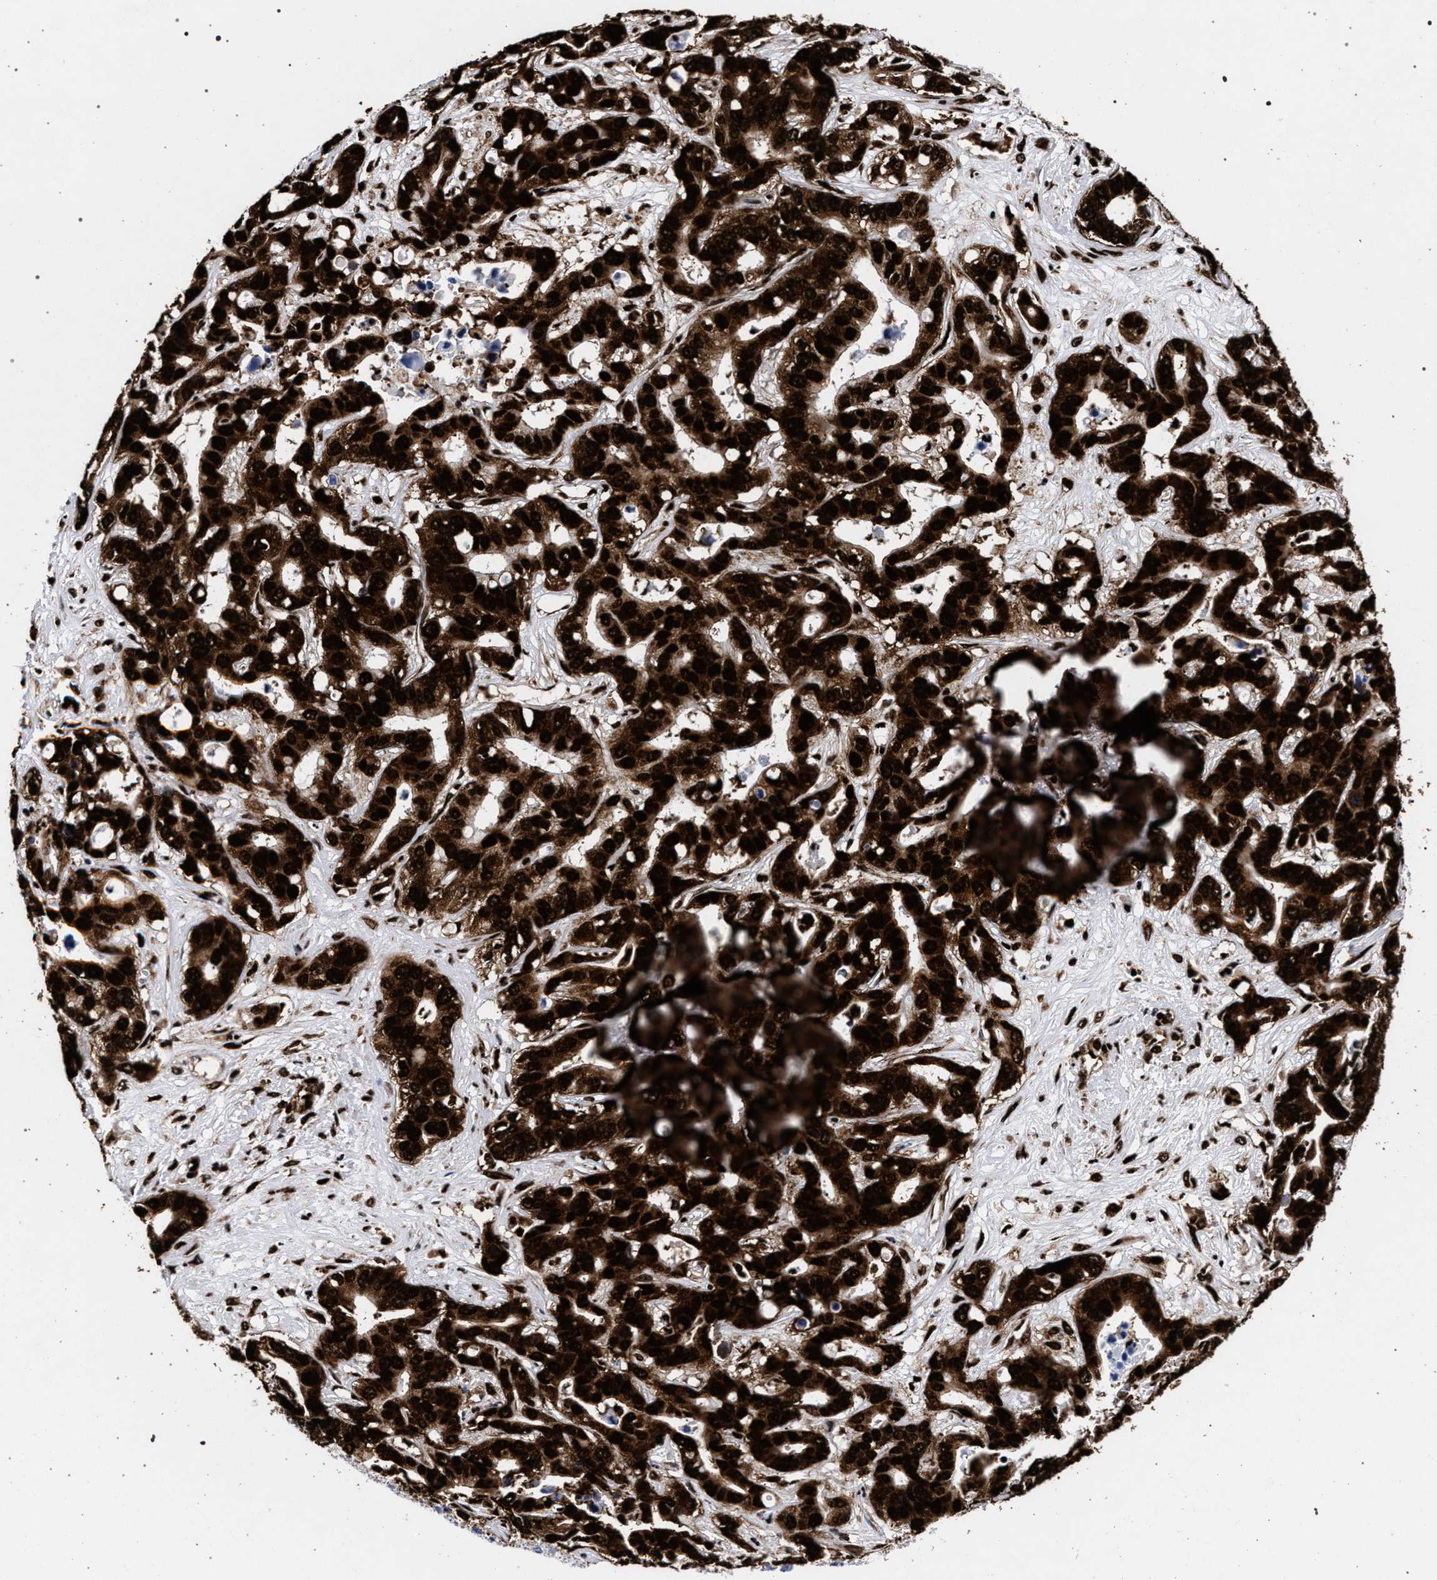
{"staining": {"intensity": "strong", "quantity": ">75%", "location": "cytoplasmic/membranous,nuclear"}, "tissue": "liver cancer", "cell_type": "Tumor cells", "image_type": "cancer", "snomed": [{"axis": "morphology", "description": "Cholangiocarcinoma"}, {"axis": "topography", "description": "Liver"}], "caption": "Liver cancer (cholangiocarcinoma) stained with a protein marker exhibits strong staining in tumor cells.", "gene": "HNRNPA1", "patient": {"sex": "female", "age": 65}}